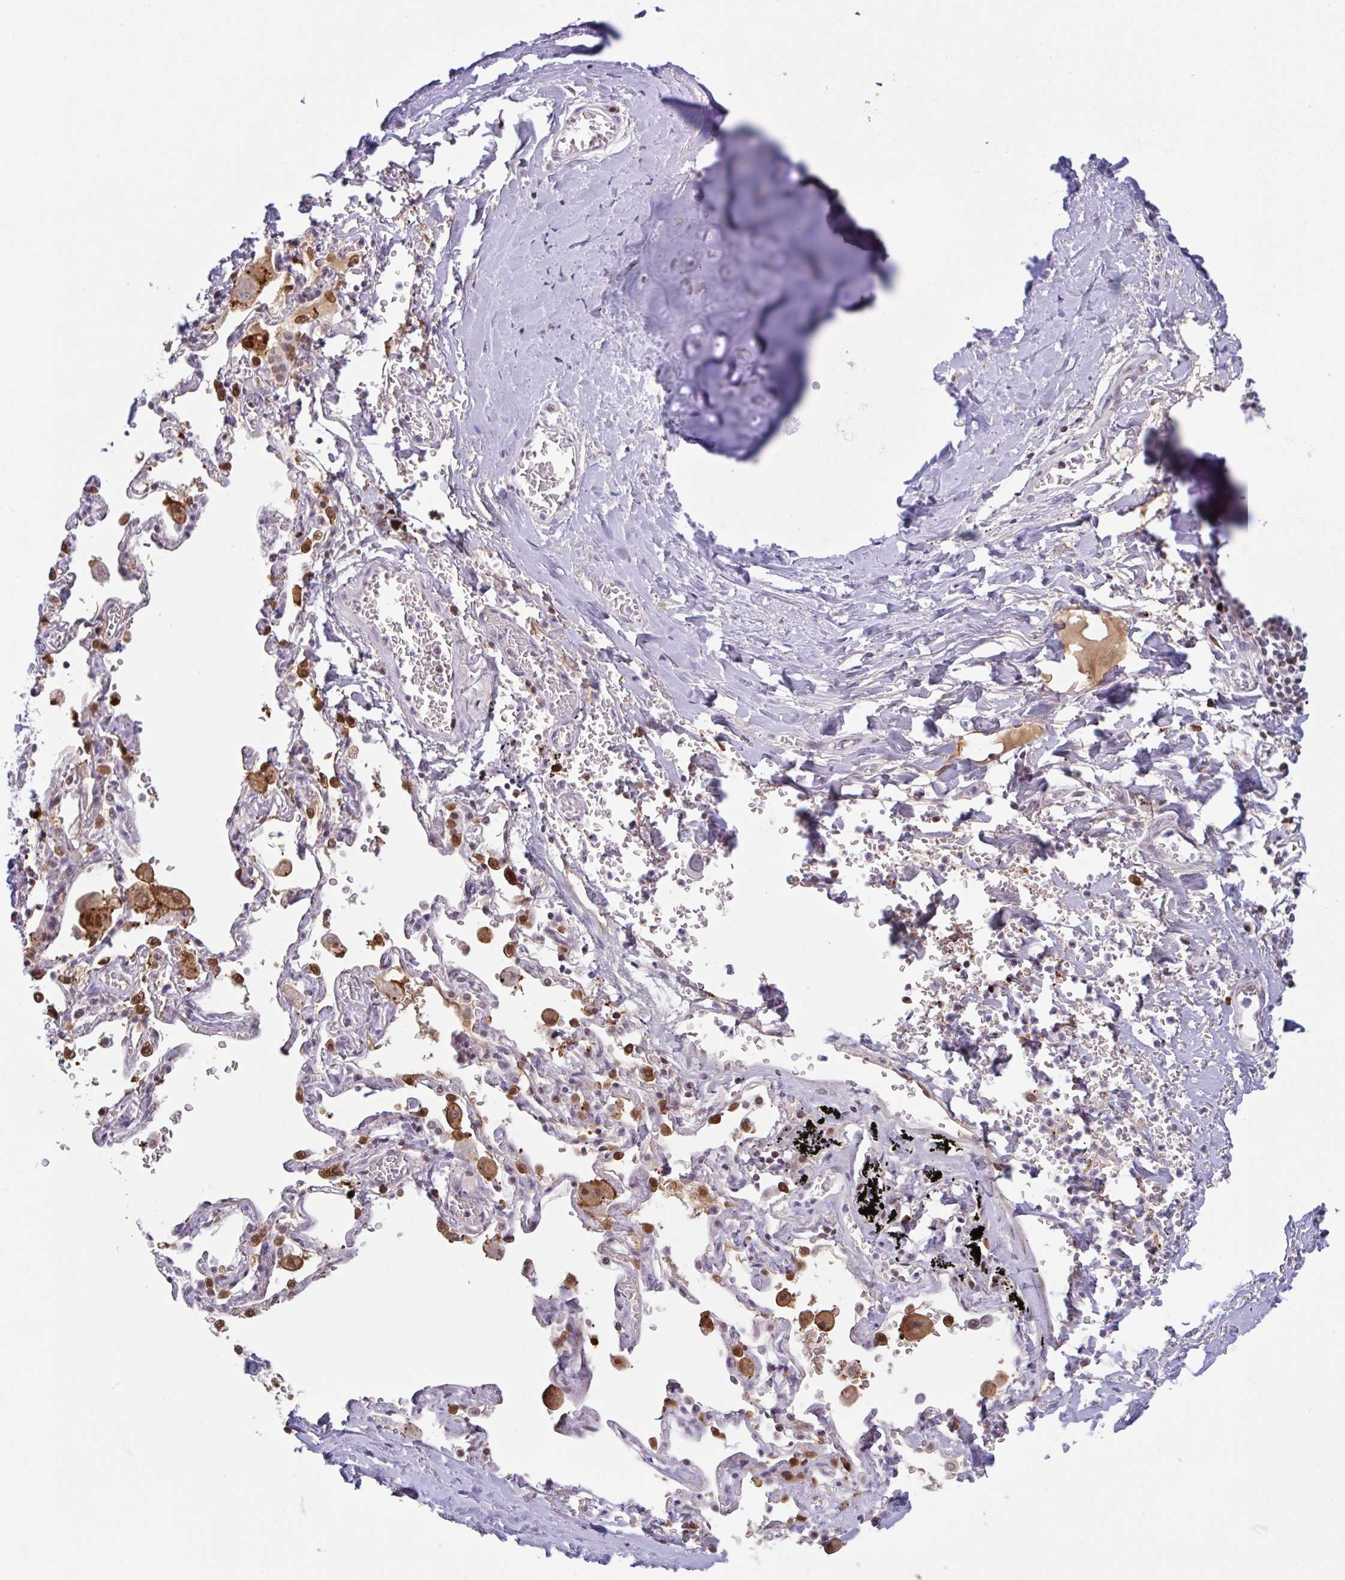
{"staining": {"intensity": "negative", "quantity": "none", "location": "none"}, "tissue": "soft tissue", "cell_type": "Chondrocytes", "image_type": "normal", "snomed": [{"axis": "morphology", "description": "Normal tissue, NOS"}, {"axis": "morphology", "description": "Degeneration, NOS"}, {"axis": "topography", "description": "Cartilage tissue"}, {"axis": "topography", "description": "Lung"}], "caption": "A histopathology image of soft tissue stained for a protein displays no brown staining in chondrocytes.", "gene": "PLG", "patient": {"sex": "female", "age": 61}}